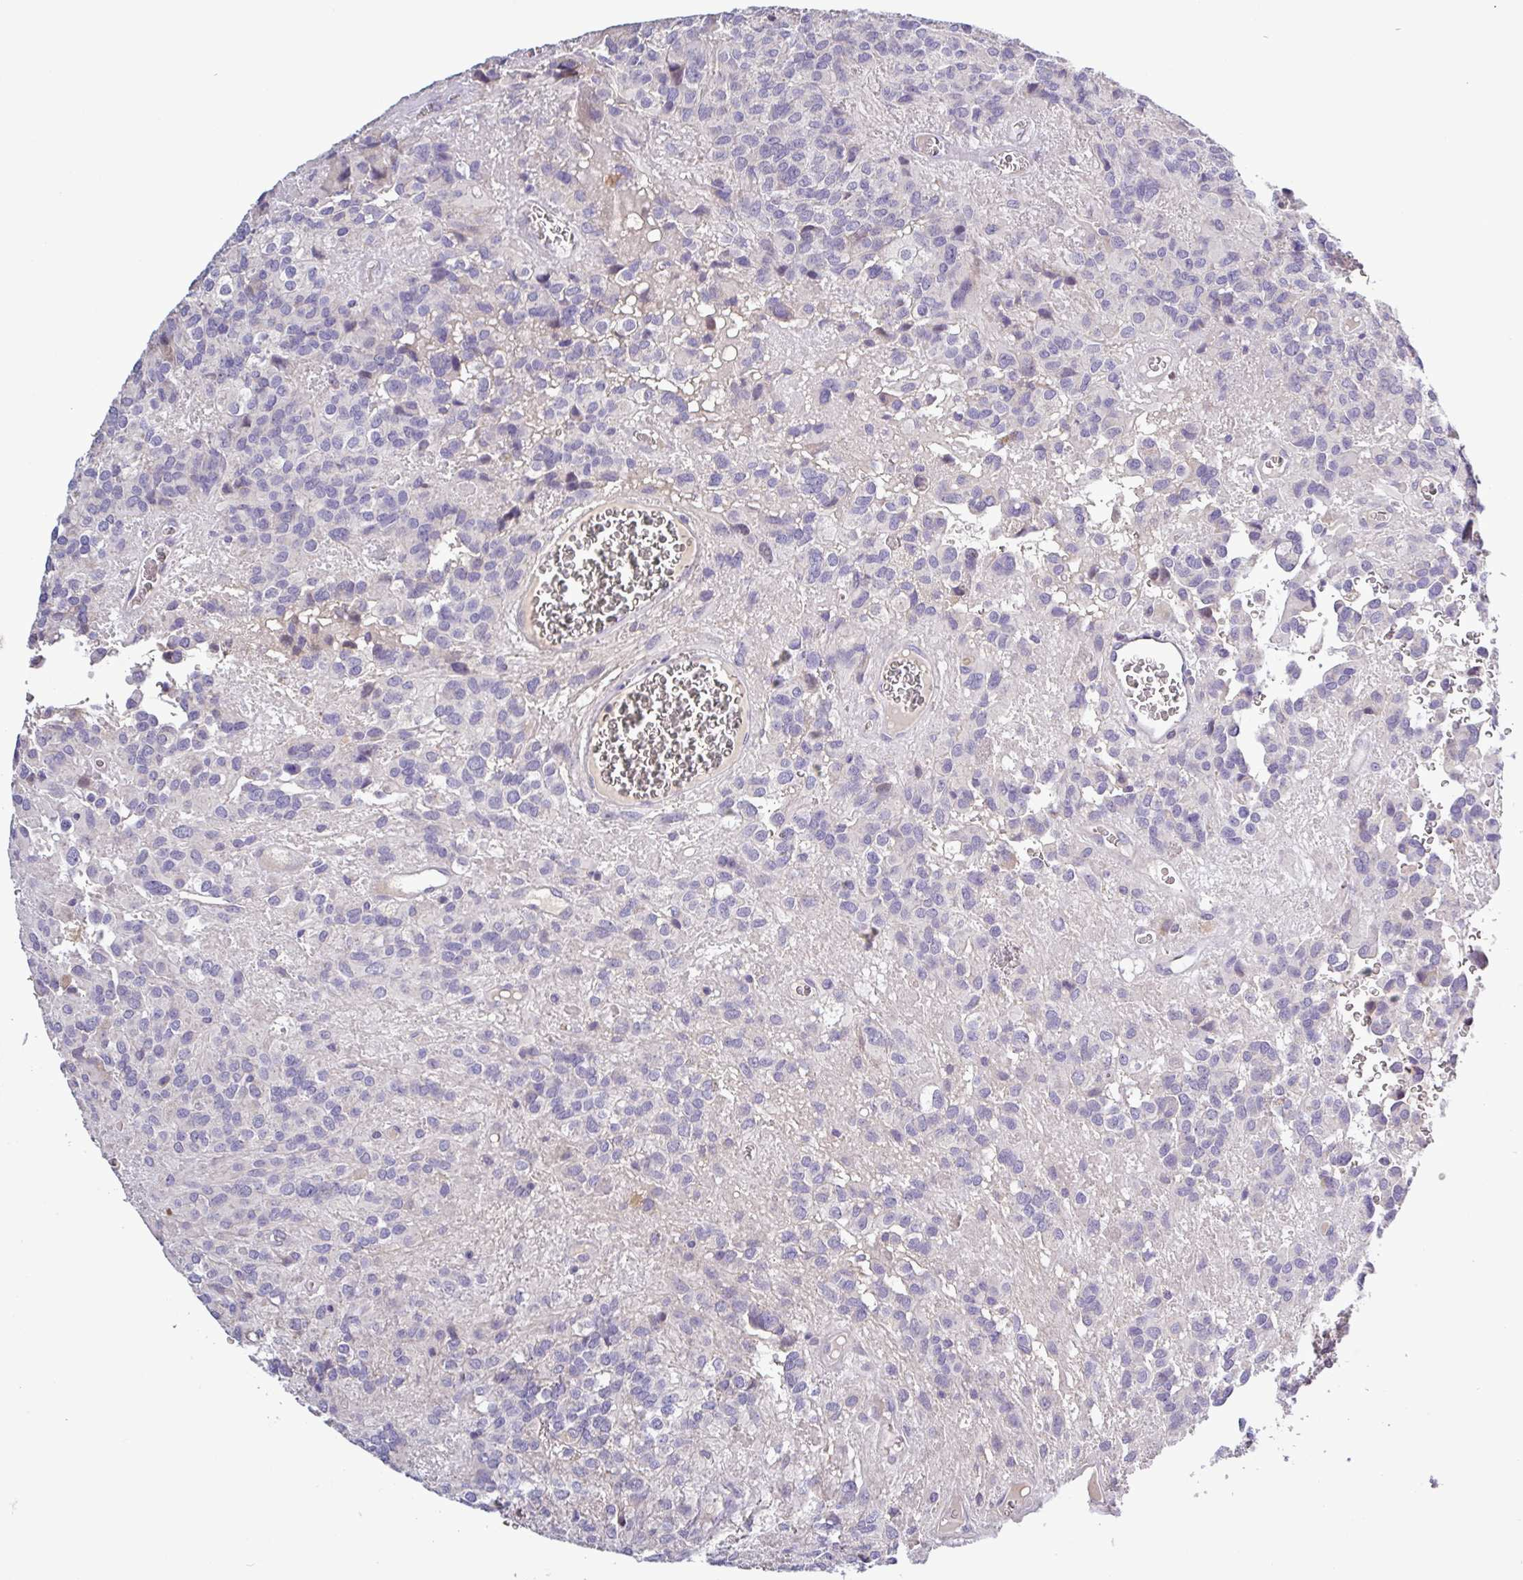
{"staining": {"intensity": "negative", "quantity": "none", "location": "none"}, "tissue": "glioma", "cell_type": "Tumor cells", "image_type": "cancer", "snomed": [{"axis": "morphology", "description": "Glioma, malignant, Low grade"}, {"axis": "topography", "description": "Brain"}], "caption": "A photomicrograph of human malignant glioma (low-grade) is negative for staining in tumor cells.", "gene": "SFTPB", "patient": {"sex": "male", "age": 56}}